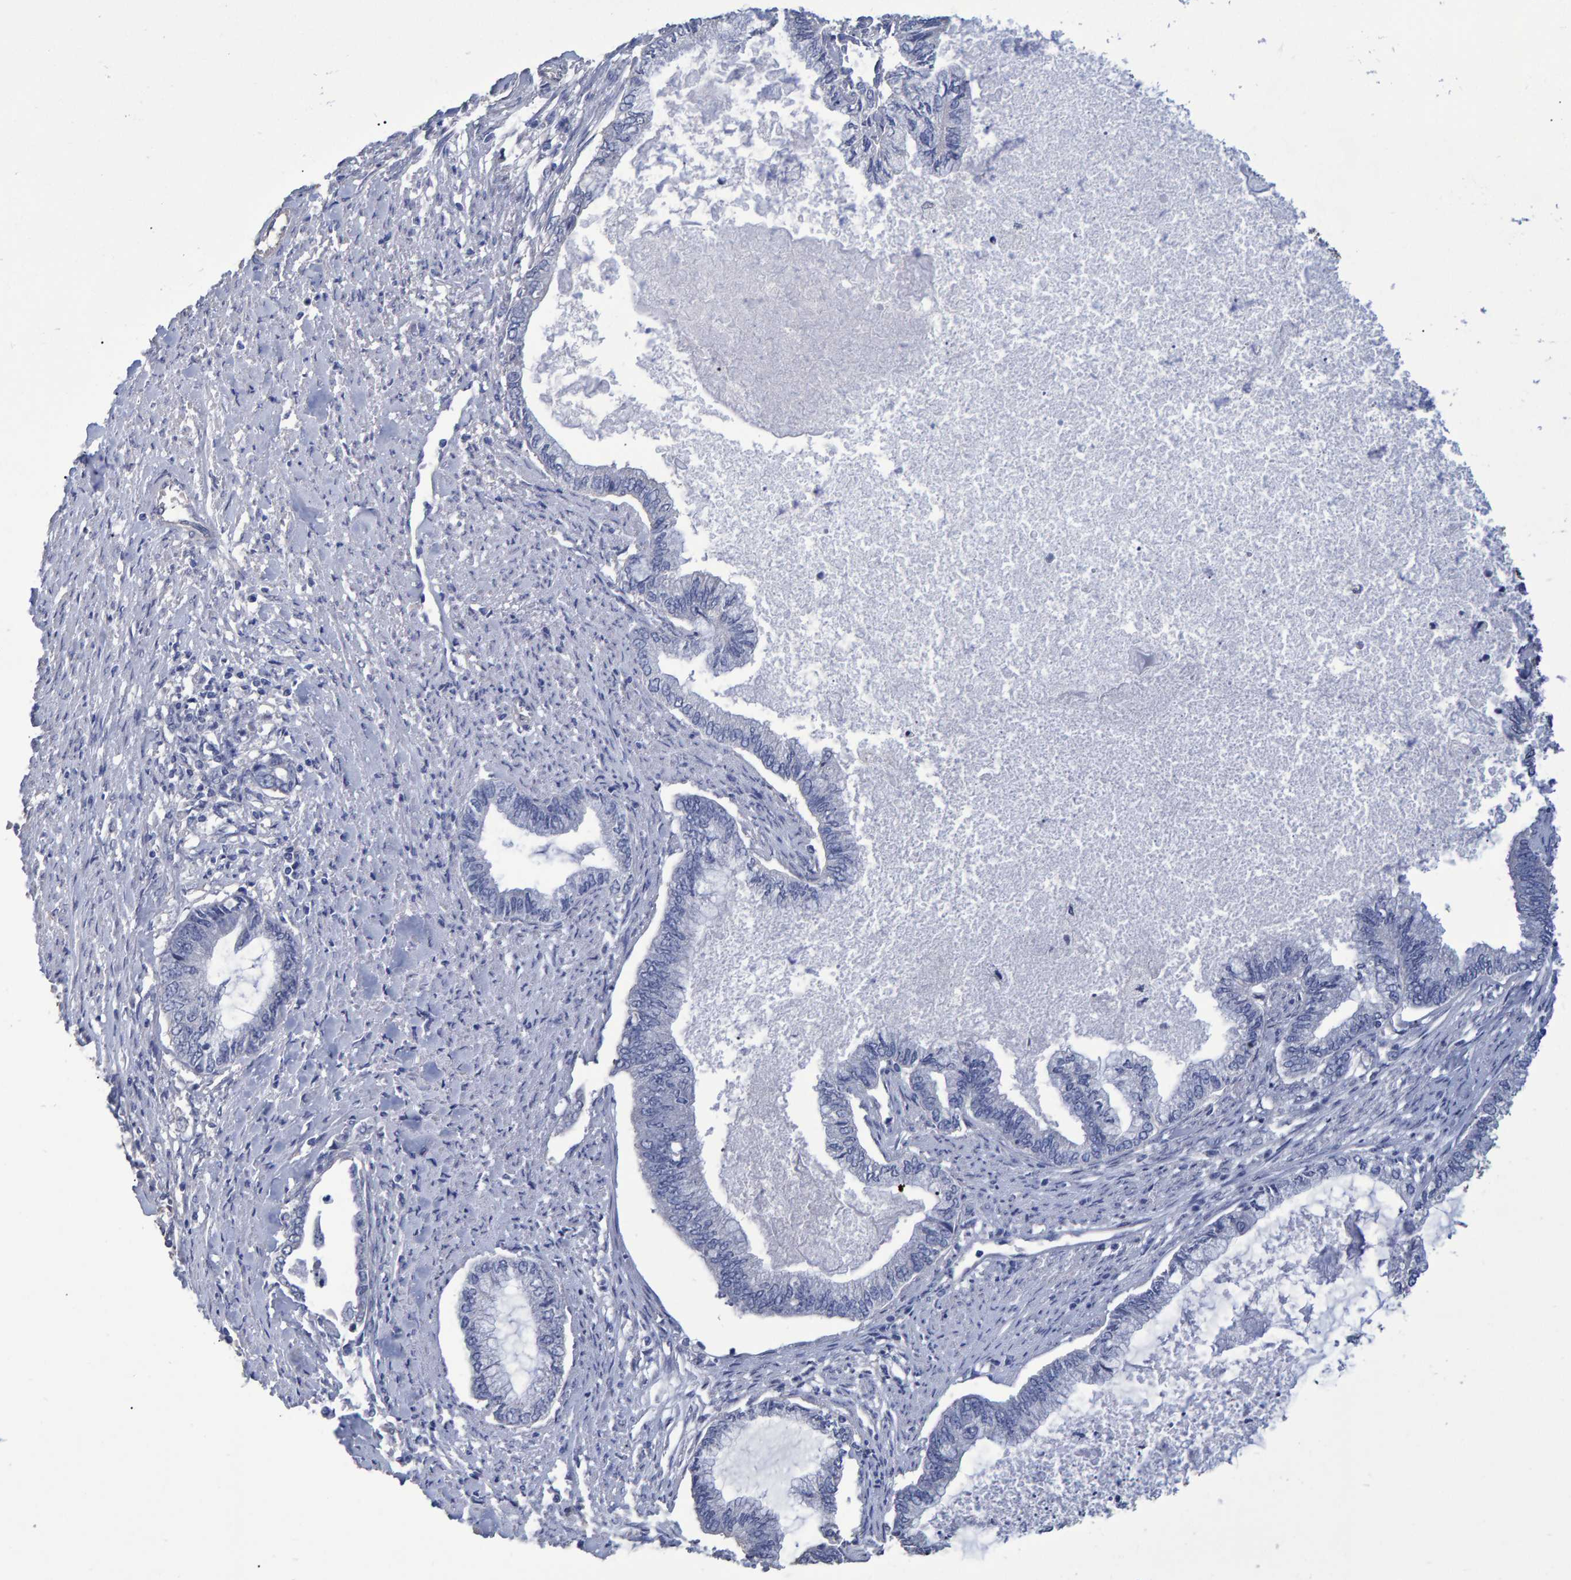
{"staining": {"intensity": "negative", "quantity": "none", "location": "none"}, "tissue": "endometrial cancer", "cell_type": "Tumor cells", "image_type": "cancer", "snomed": [{"axis": "morphology", "description": "Adenocarcinoma, NOS"}, {"axis": "topography", "description": "Endometrium"}], "caption": "This photomicrograph is of adenocarcinoma (endometrial) stained with immunohistochemistry (IHC) to label a protein in brown with the nuclei are counter-stained blue. There is no positivity in tumor cells.", "gene": "HEMGN", "patient": {"sex": "female", "age": 86}}